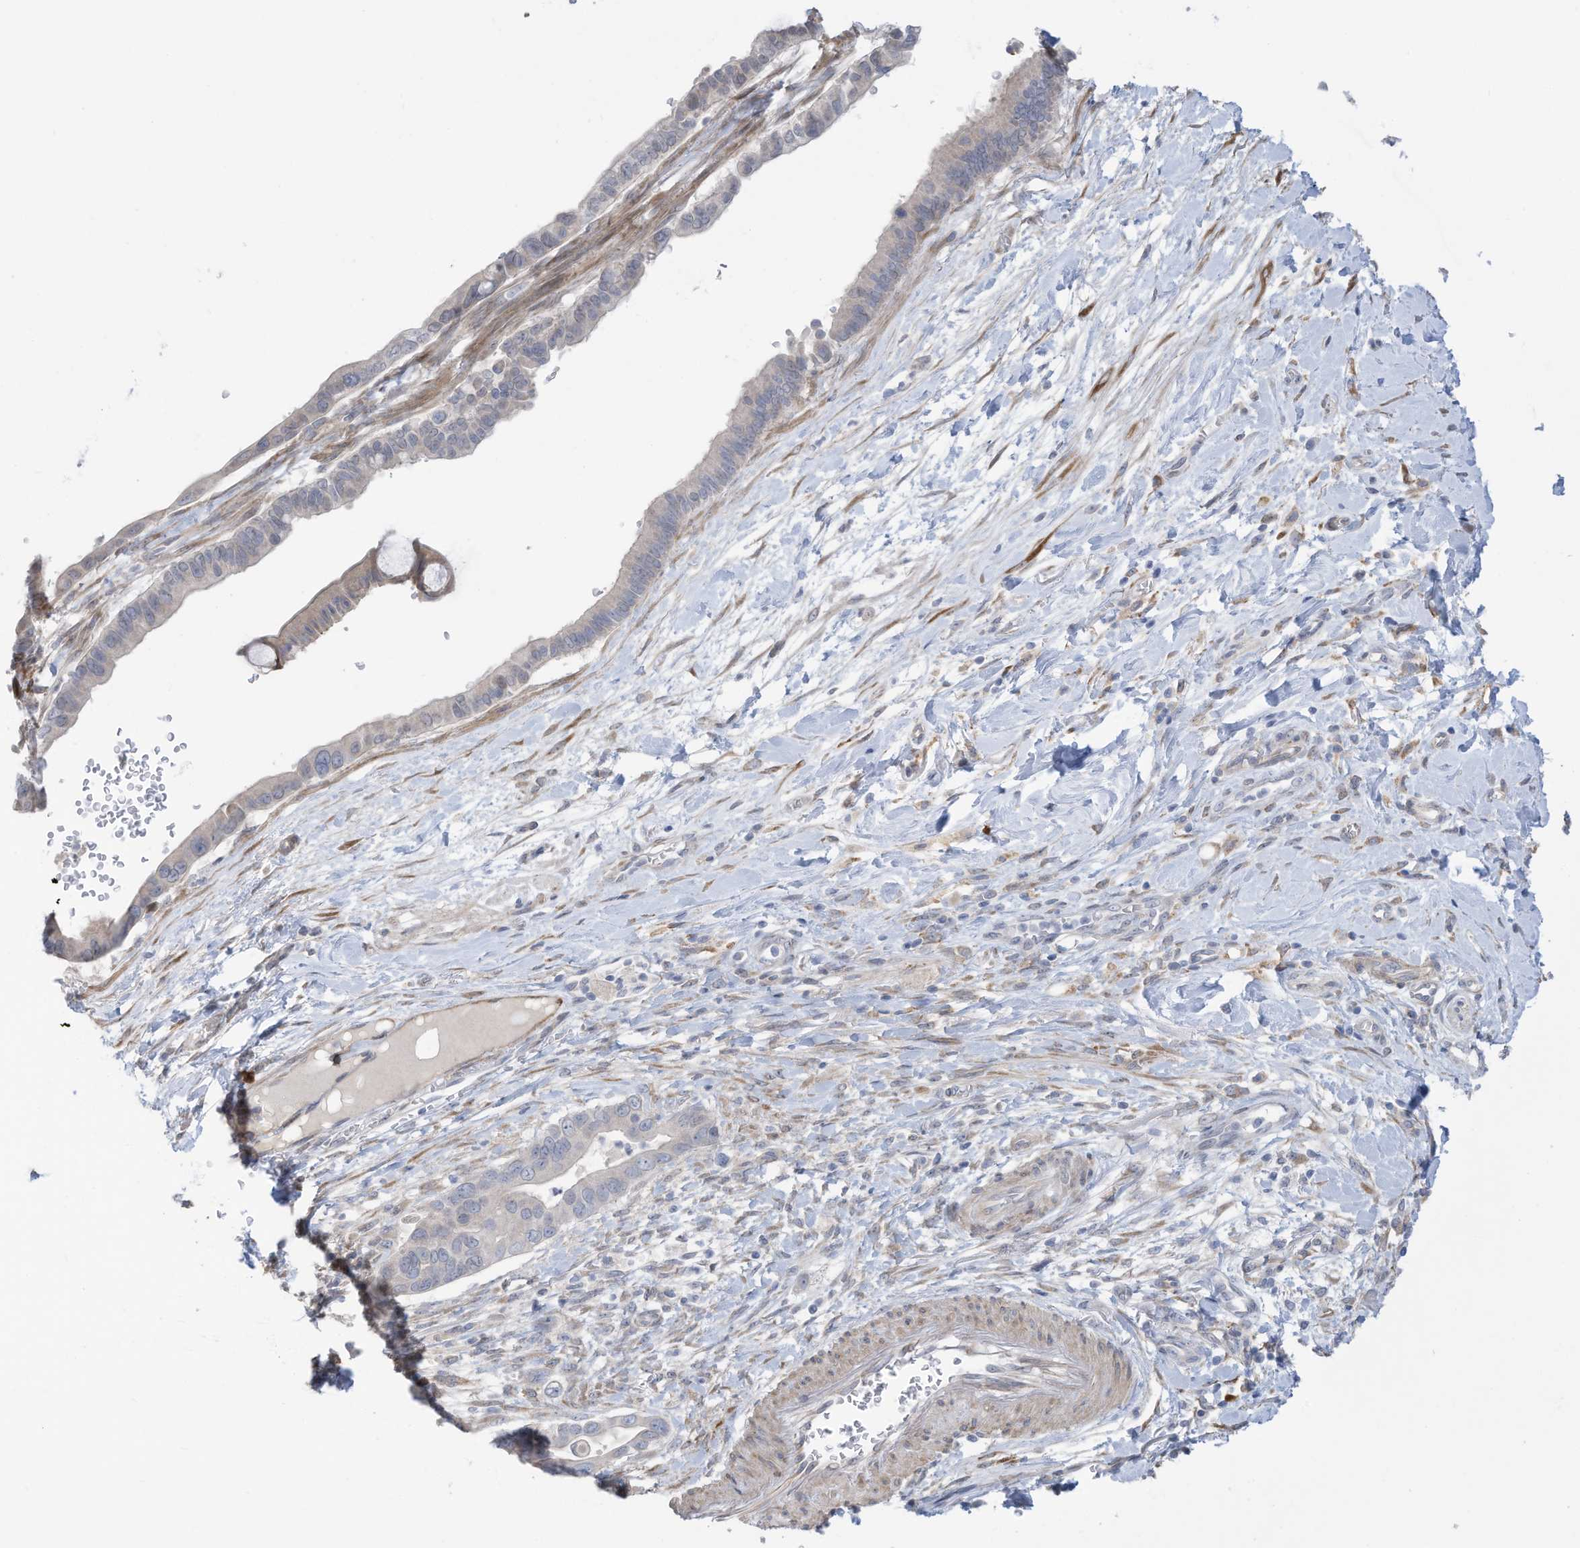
{"staining": {"intensity": "negative", "quantity": "none", "location": "none"}, "tissue": "pancreatic cancer", "cell_type": "Tumor cells", "image_type": "cancer", "snomed": [{"axis": "morphology", "description": "Adenocarcinoma, NOS"}, {"axis": "topography", "description": "Pancreas"}], "caption": "Tumor cells show no significant protein expression in pancreatic cancer (adenocarcinoma).", "gene": "ZNF292", "patient": {"sex": "male", "age": 68}}